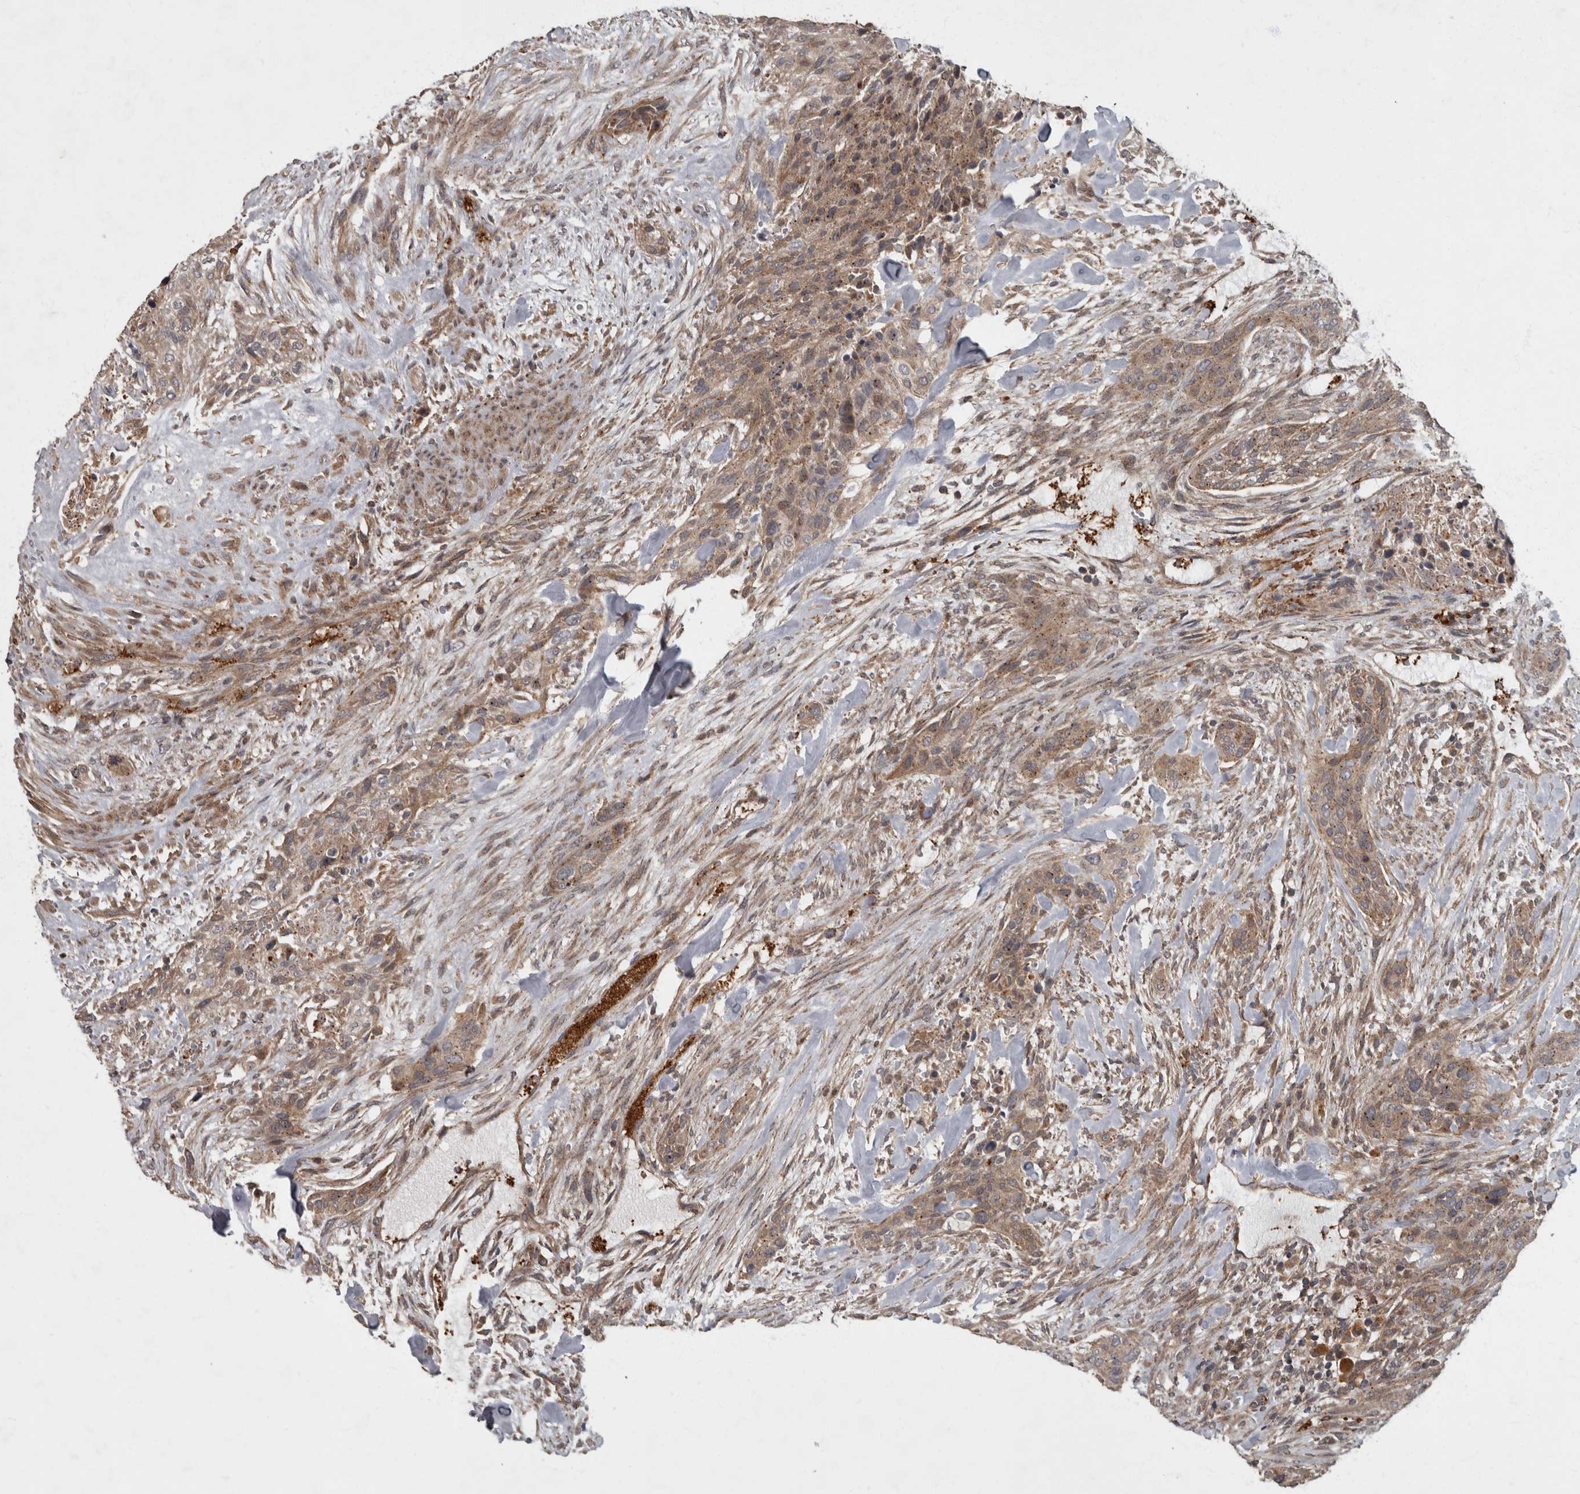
{"staining": {"intensity": "weak", "quantity": ">75%", "location": "cytoplasmic/membranous"}, "tissue": "urothelial cancer", "cell_type": "Tumor cells", "image_type": "cancer", "snomed": [{"axis": "morphology", "description": "Urothelial carcinoma, High grade"}, {"axis": "topography", "description": "Urinary bladder"}], "caption": "Urothelial cancer stained with IHC reveals weak cytoplasmic/membranous expression in approximately >75% of tumor cells.", "gene": "VEGFD", "patient": {"sex": "male", "age": 35}}